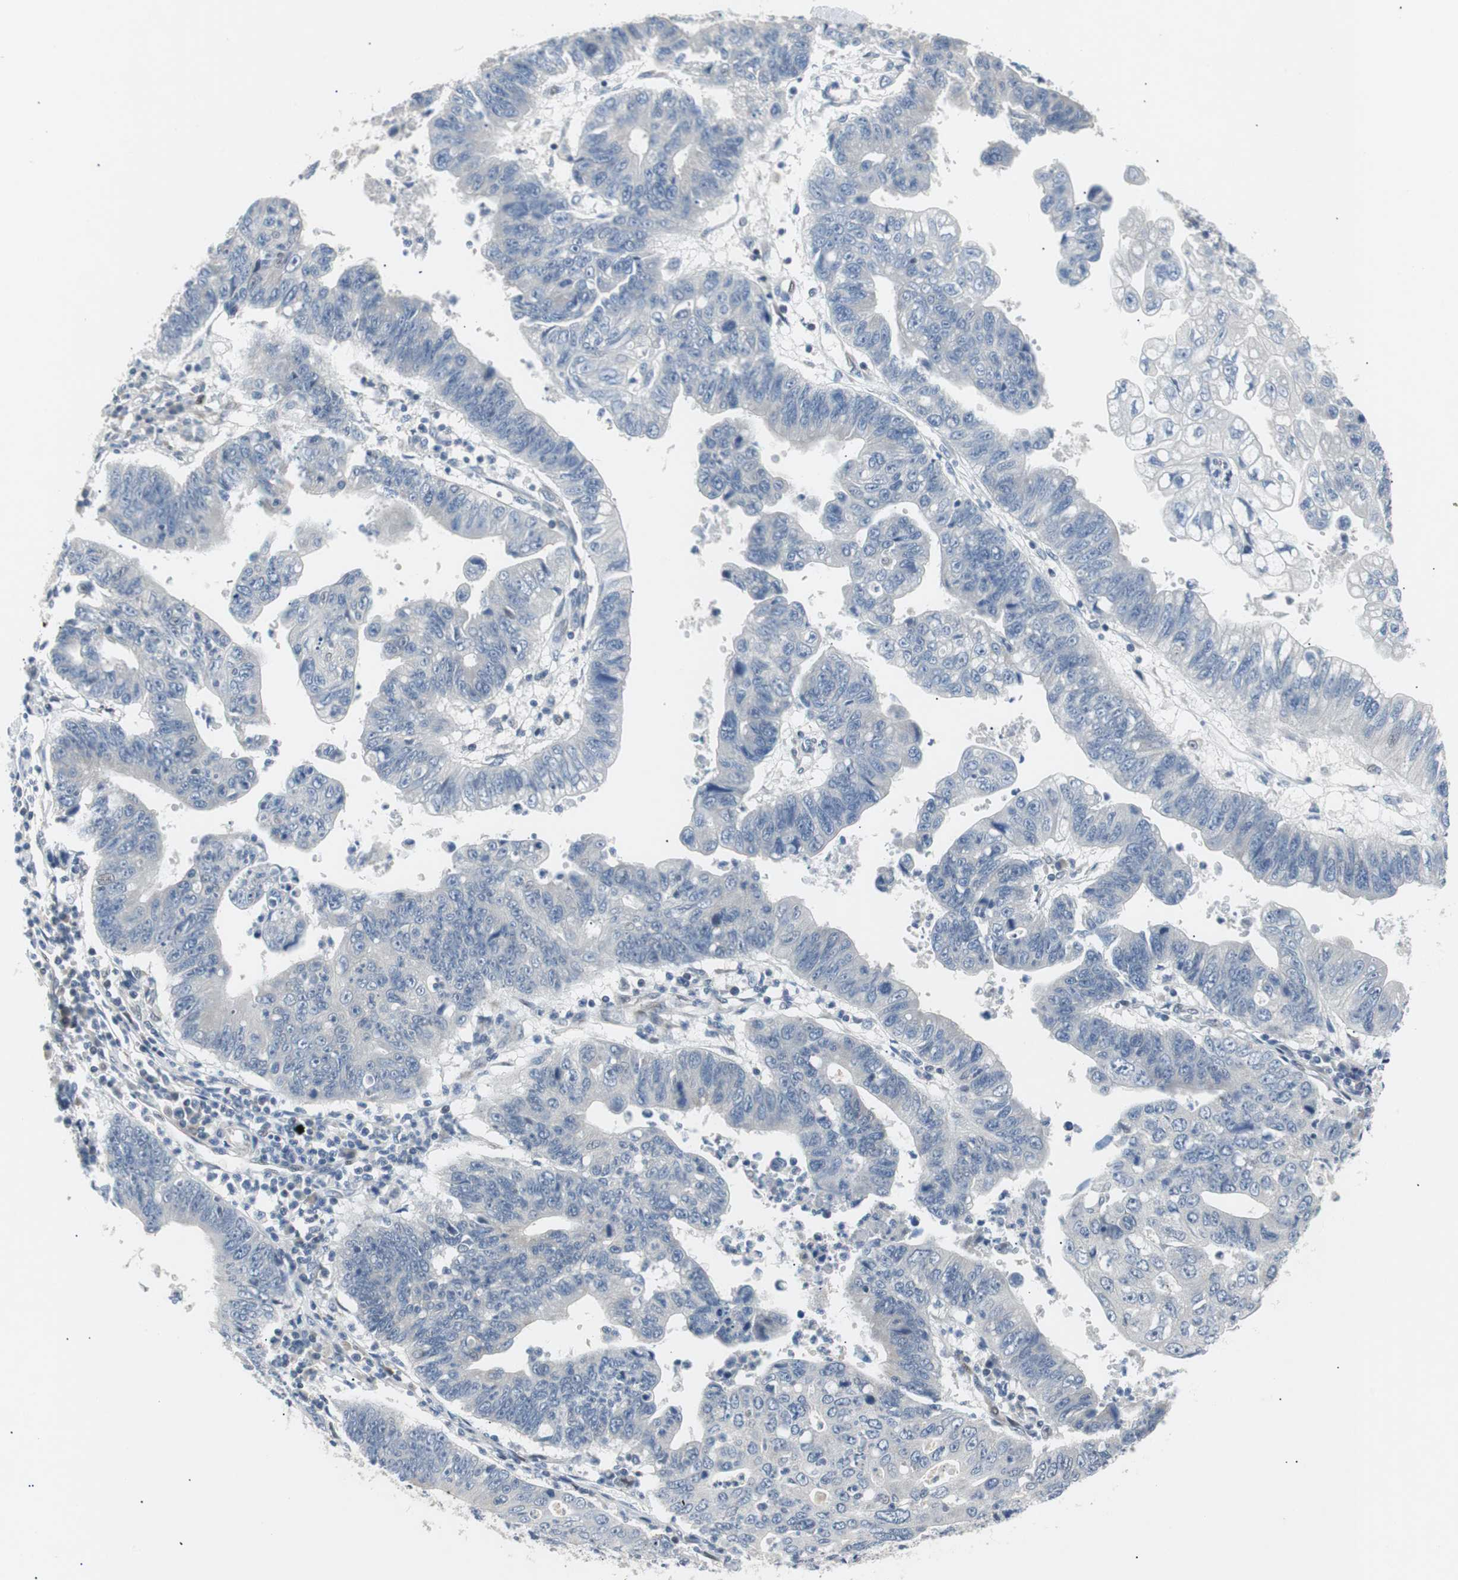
{"staining": {"intensity": "weak", "quantity": "<25%", "location": "nuclear"}, "tissue": "stomach cancer", "cell_type": "Tumor cells", "image_type": "cancer", "snomed": [{"axis": "morphology", "description": "Adenocarcinoma, NOS"}, {"axis": "topography", "description": "Stomach"}], "caption": "Tumor cells are negative for protein expression in human stomach cancer.", "gene": "MAP2K4", "patient": {"sex": "male", "age": 59}}